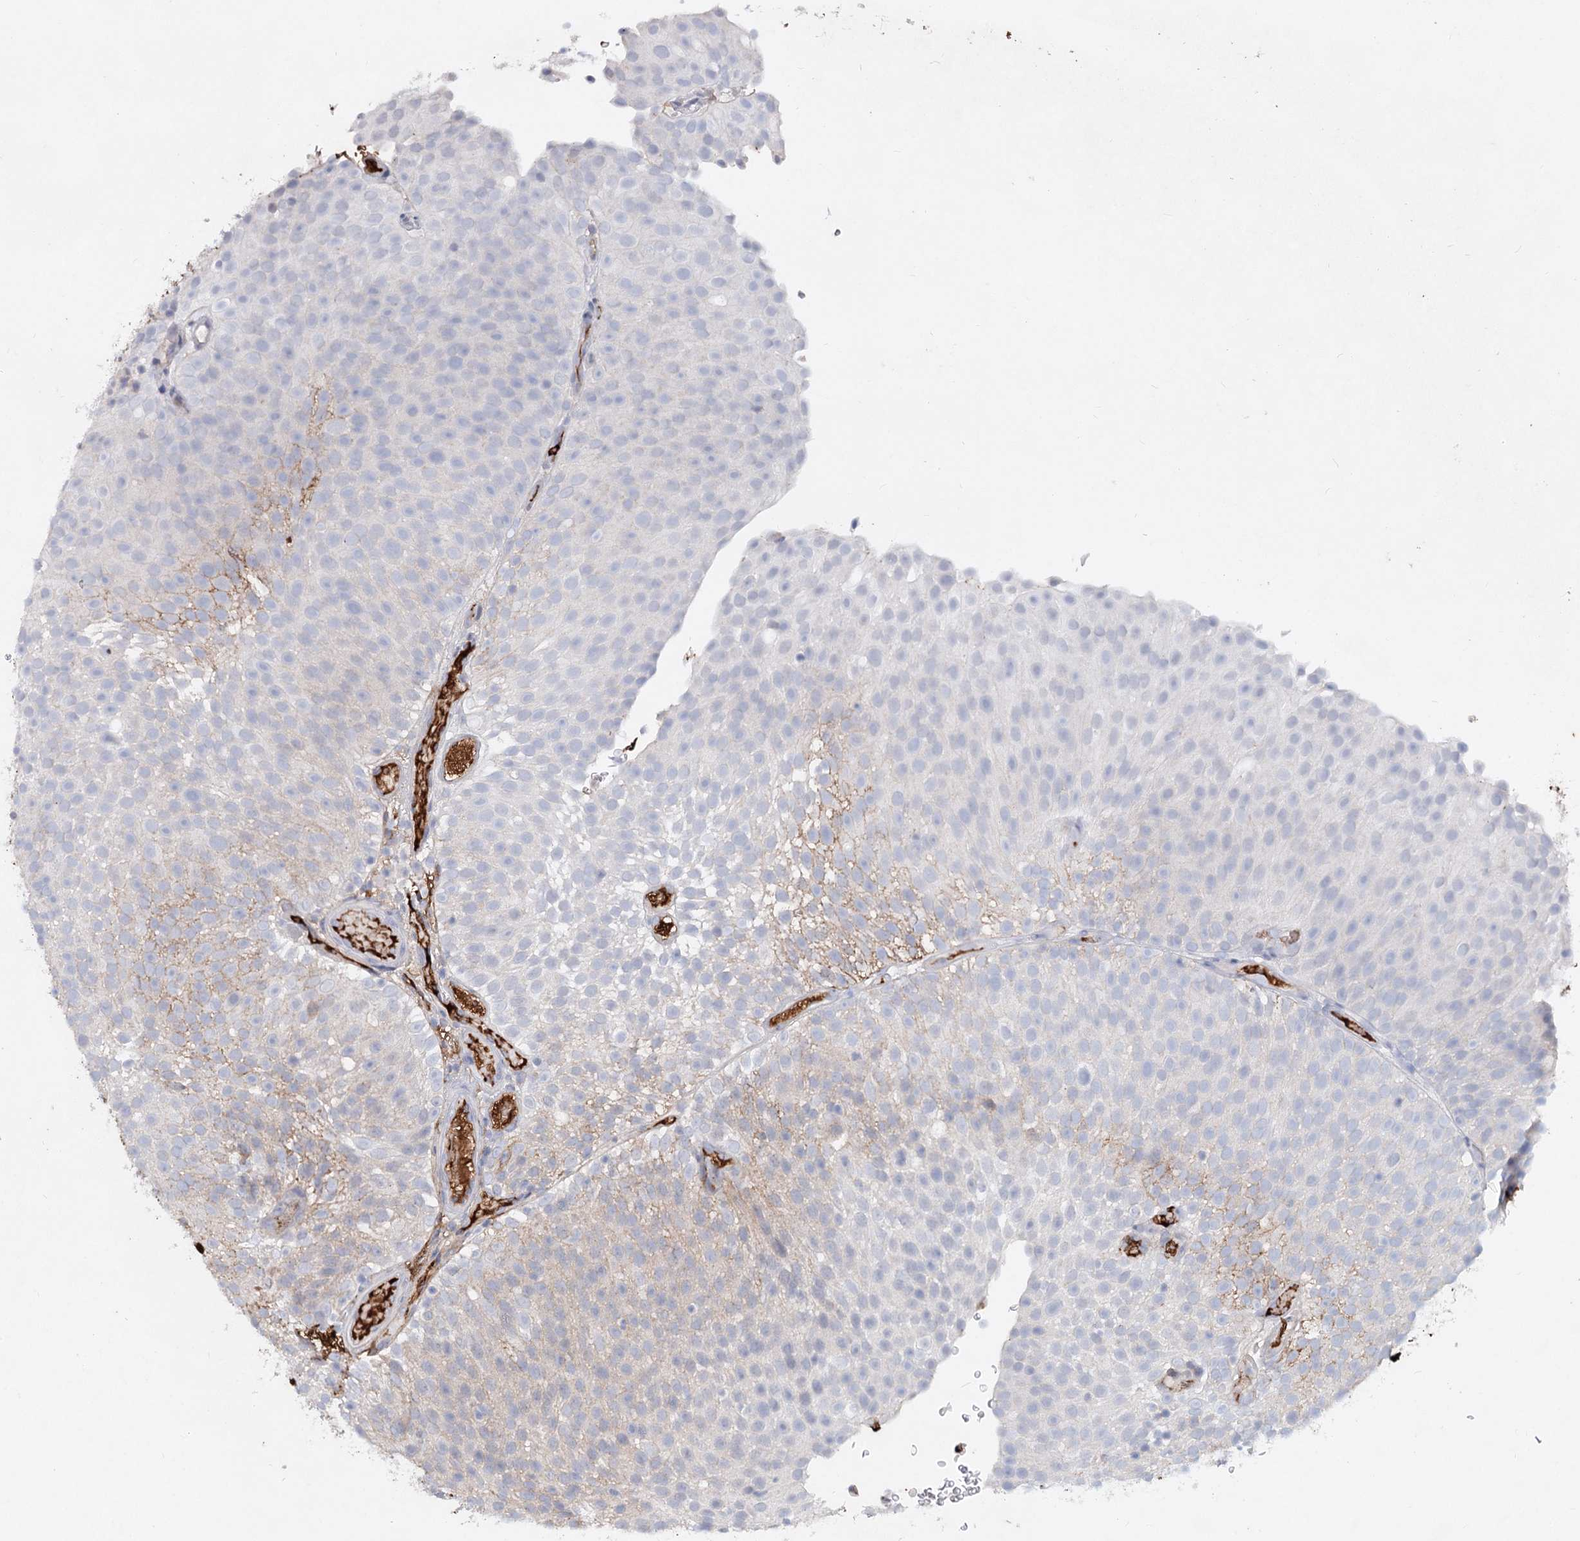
{"staining": {"intensity": "negative", "quantity": "none", "location": "none"}, "tissue": "urothelial cancer", "cell_type": "Tumor cells", "image_type": "cancer", "snomed": [{"axis": "morphology", "description": "Urothelial carcinoma, Low grade"}, {"axis": "topography", "description": "Urinary bladder"}], "caption": "Tumor cells are negative for protein expression in human urothelial cancer.", "gene": "TASOR2", "patient": {"sex": "male", "age": 78}}